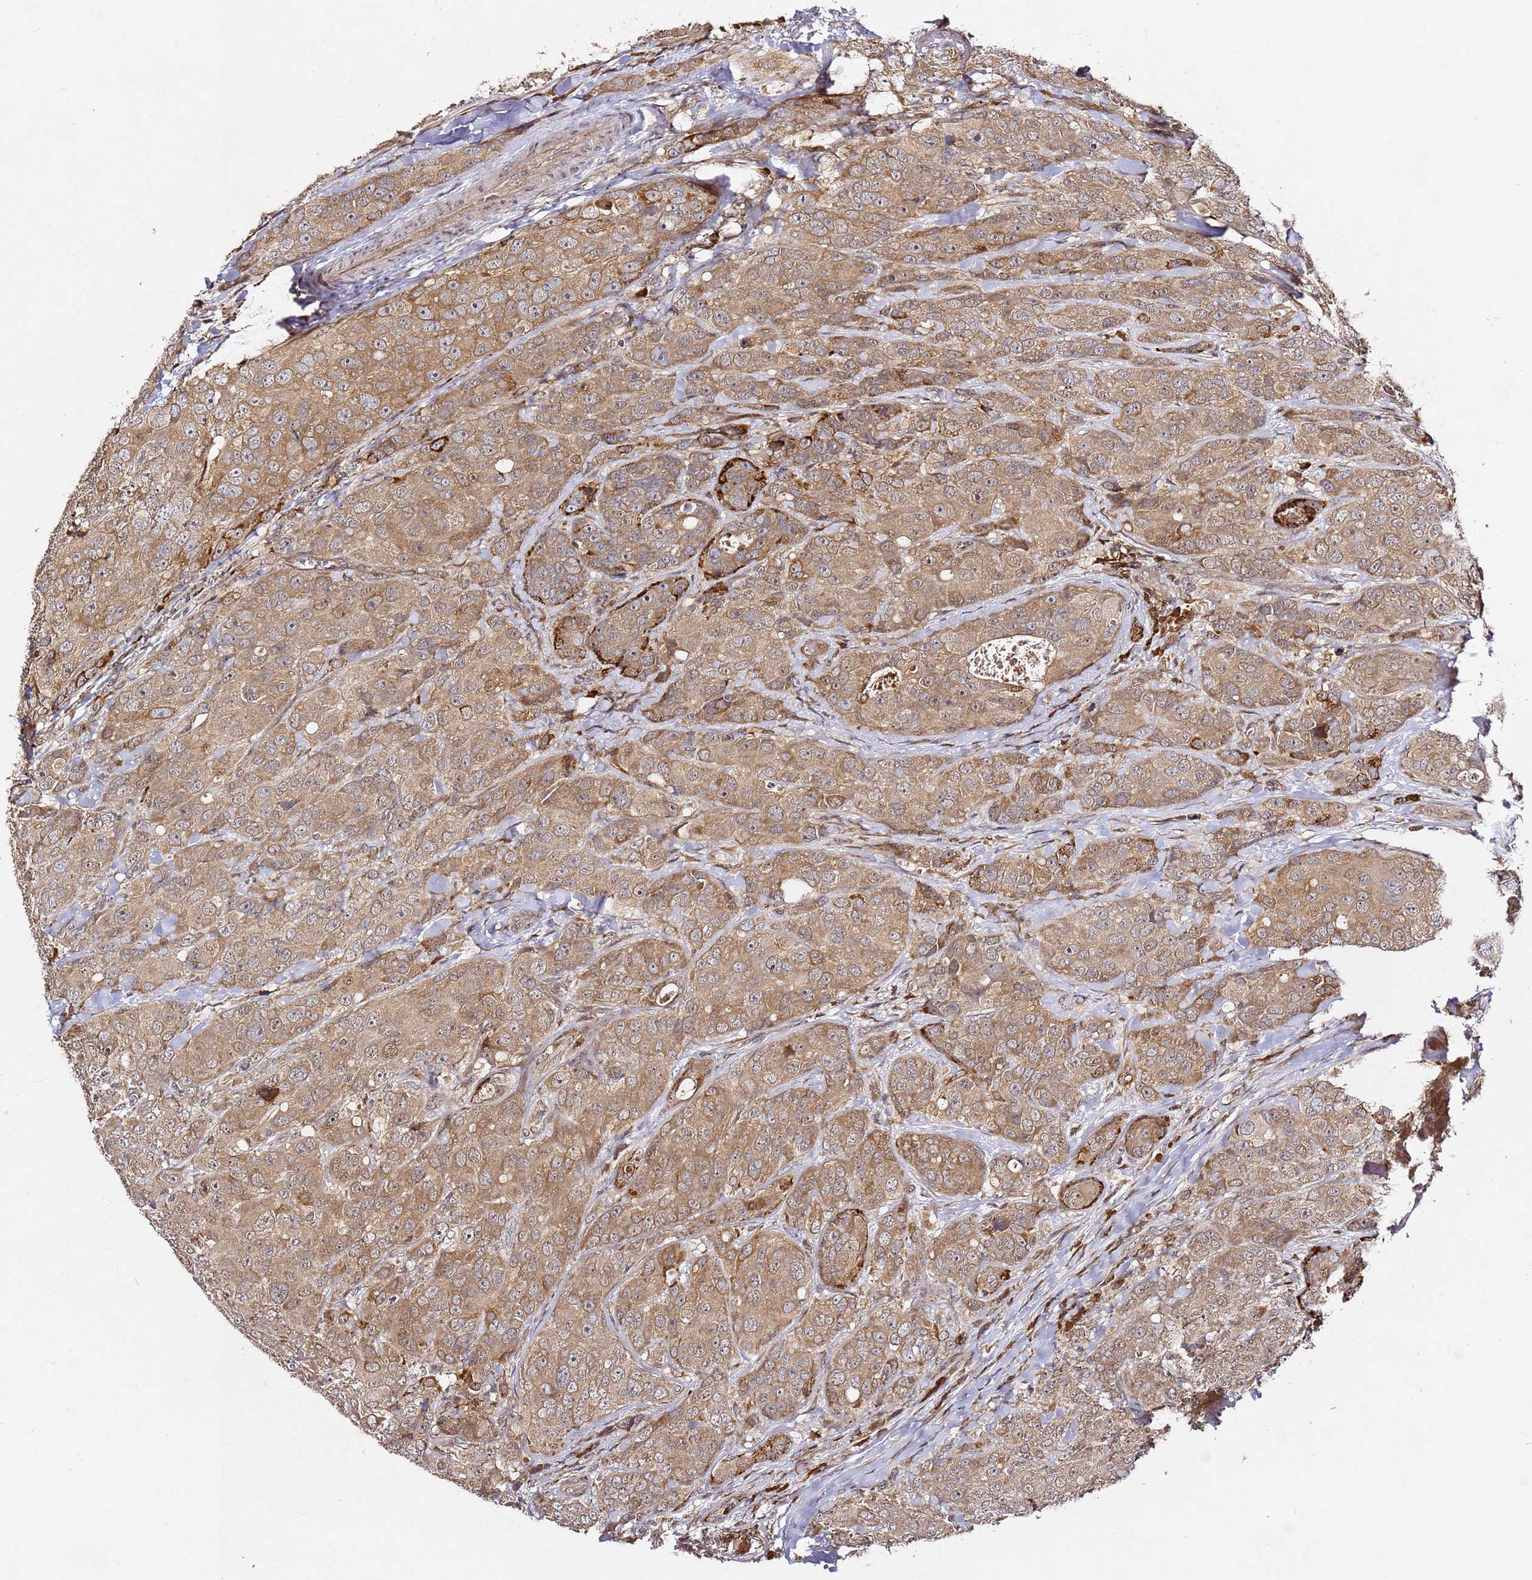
{"staining": {"intensity": "moderate", "quantity": ">75%", "location": "cytoplasmic/membranous"}, "tissue": "breast cancer", "cell_type": "Tumor cells", "image_type": "cancer", "snomed": [{"axis": "morphology", "description": "Duct carcinoma"}, {"axis": "topography", "description": "Breast"}], "caption": "A medium amount of moderate cytoplasmic/membranous positivity is seen in approximately >75% of tumor cells in breast cancer tissue. Using DAB (brown) and hematoxylin (blue) stains, captured at high magnification using brightfield microscopy.", "gene": "ALG11", "patient": {"sex": "female", "age": 43}}